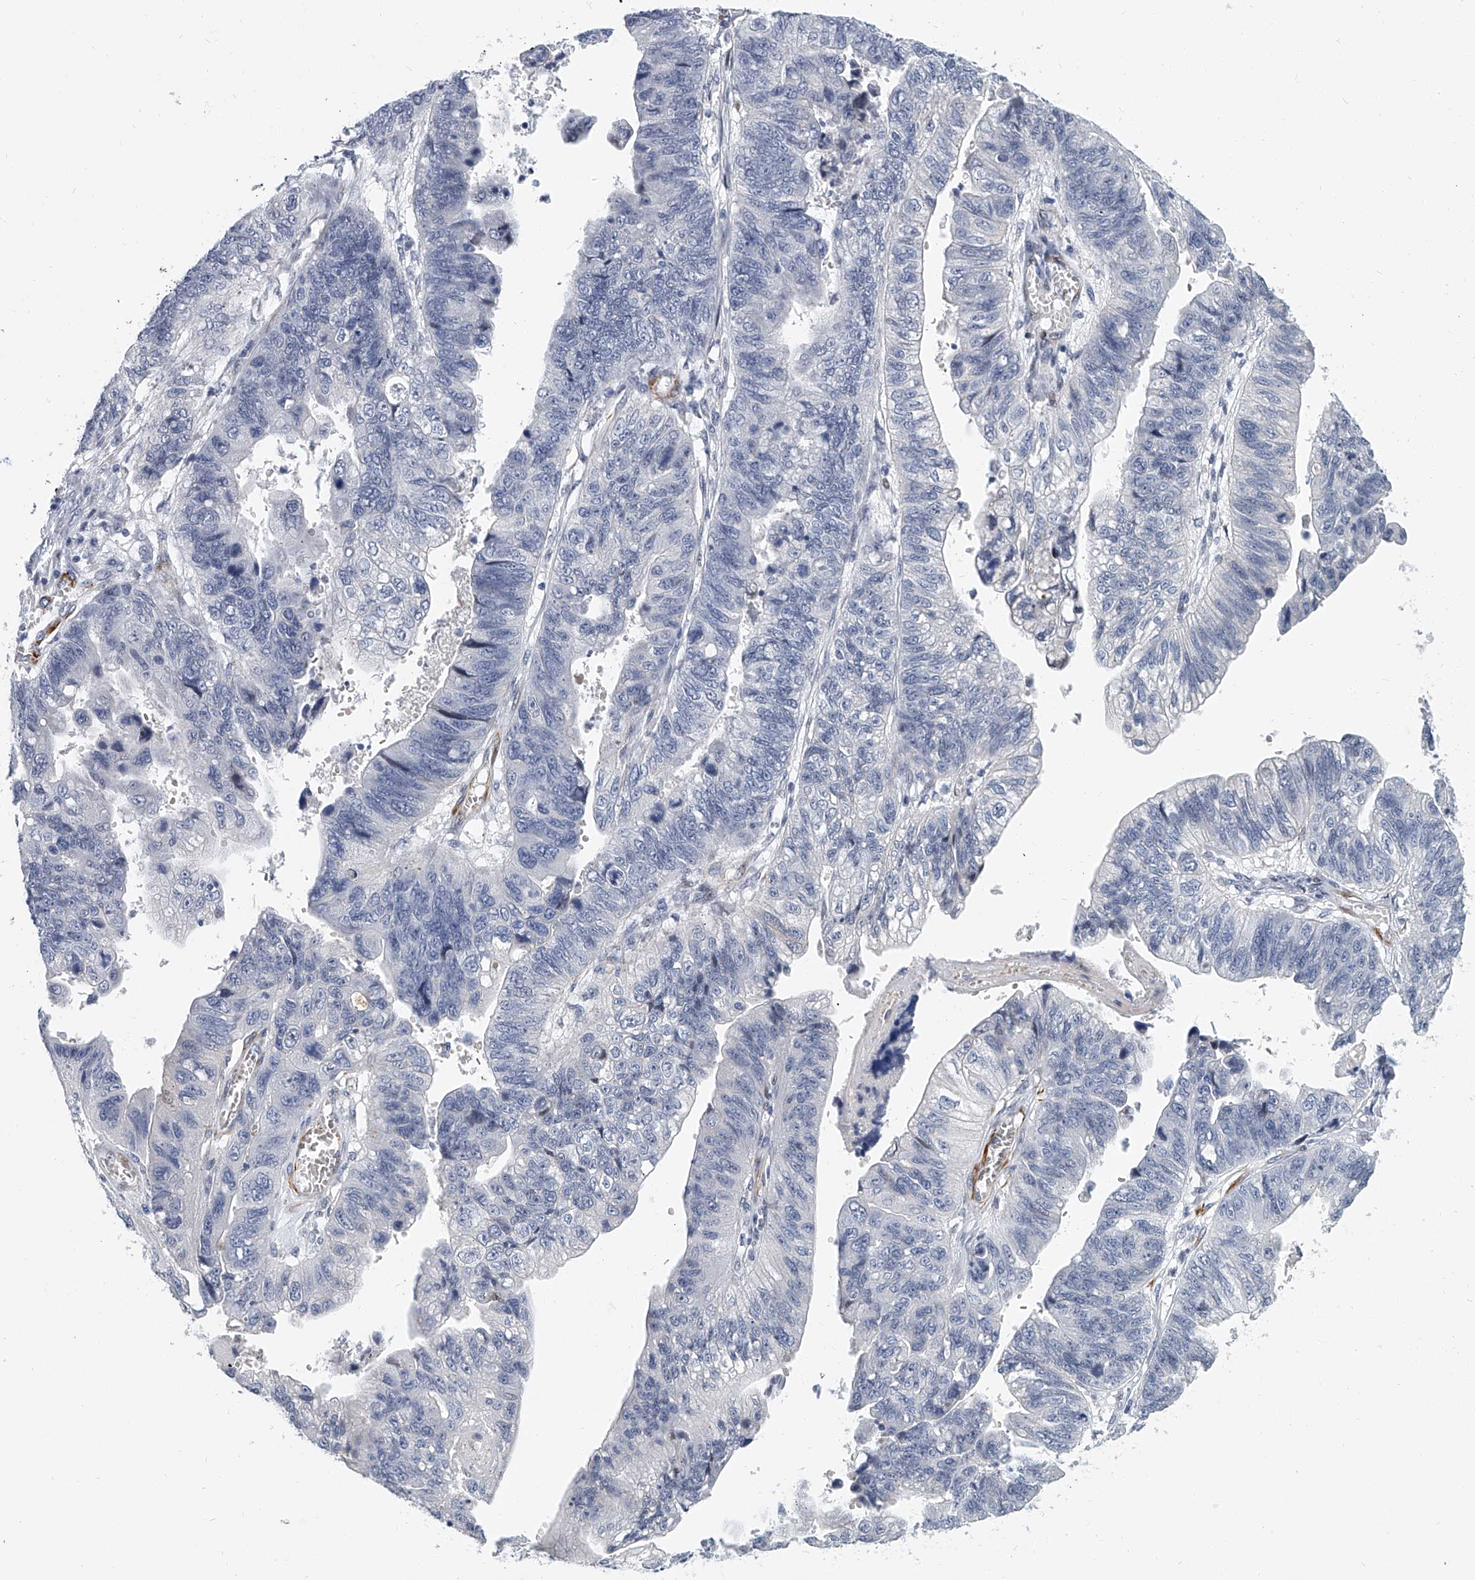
{"staining": {"intensity": "negative", "quantity": "none", "location": "none"}, "tissue": "stomach cancer", "cell_type": "Tumor cells", "image_type": "cancer", "snomed": [{"axis": "morphology", "description": "Adenocarcinoma, NOS"}, {"axis": "topography", "description": "Stomach"}], "caption": "Protein analysis of stomach cancer (adenocarcinoma) exhibits no significant staining in tumor cells.", "gene": "KIRREL1", "patient": {"sex": "male", "age": 59}}